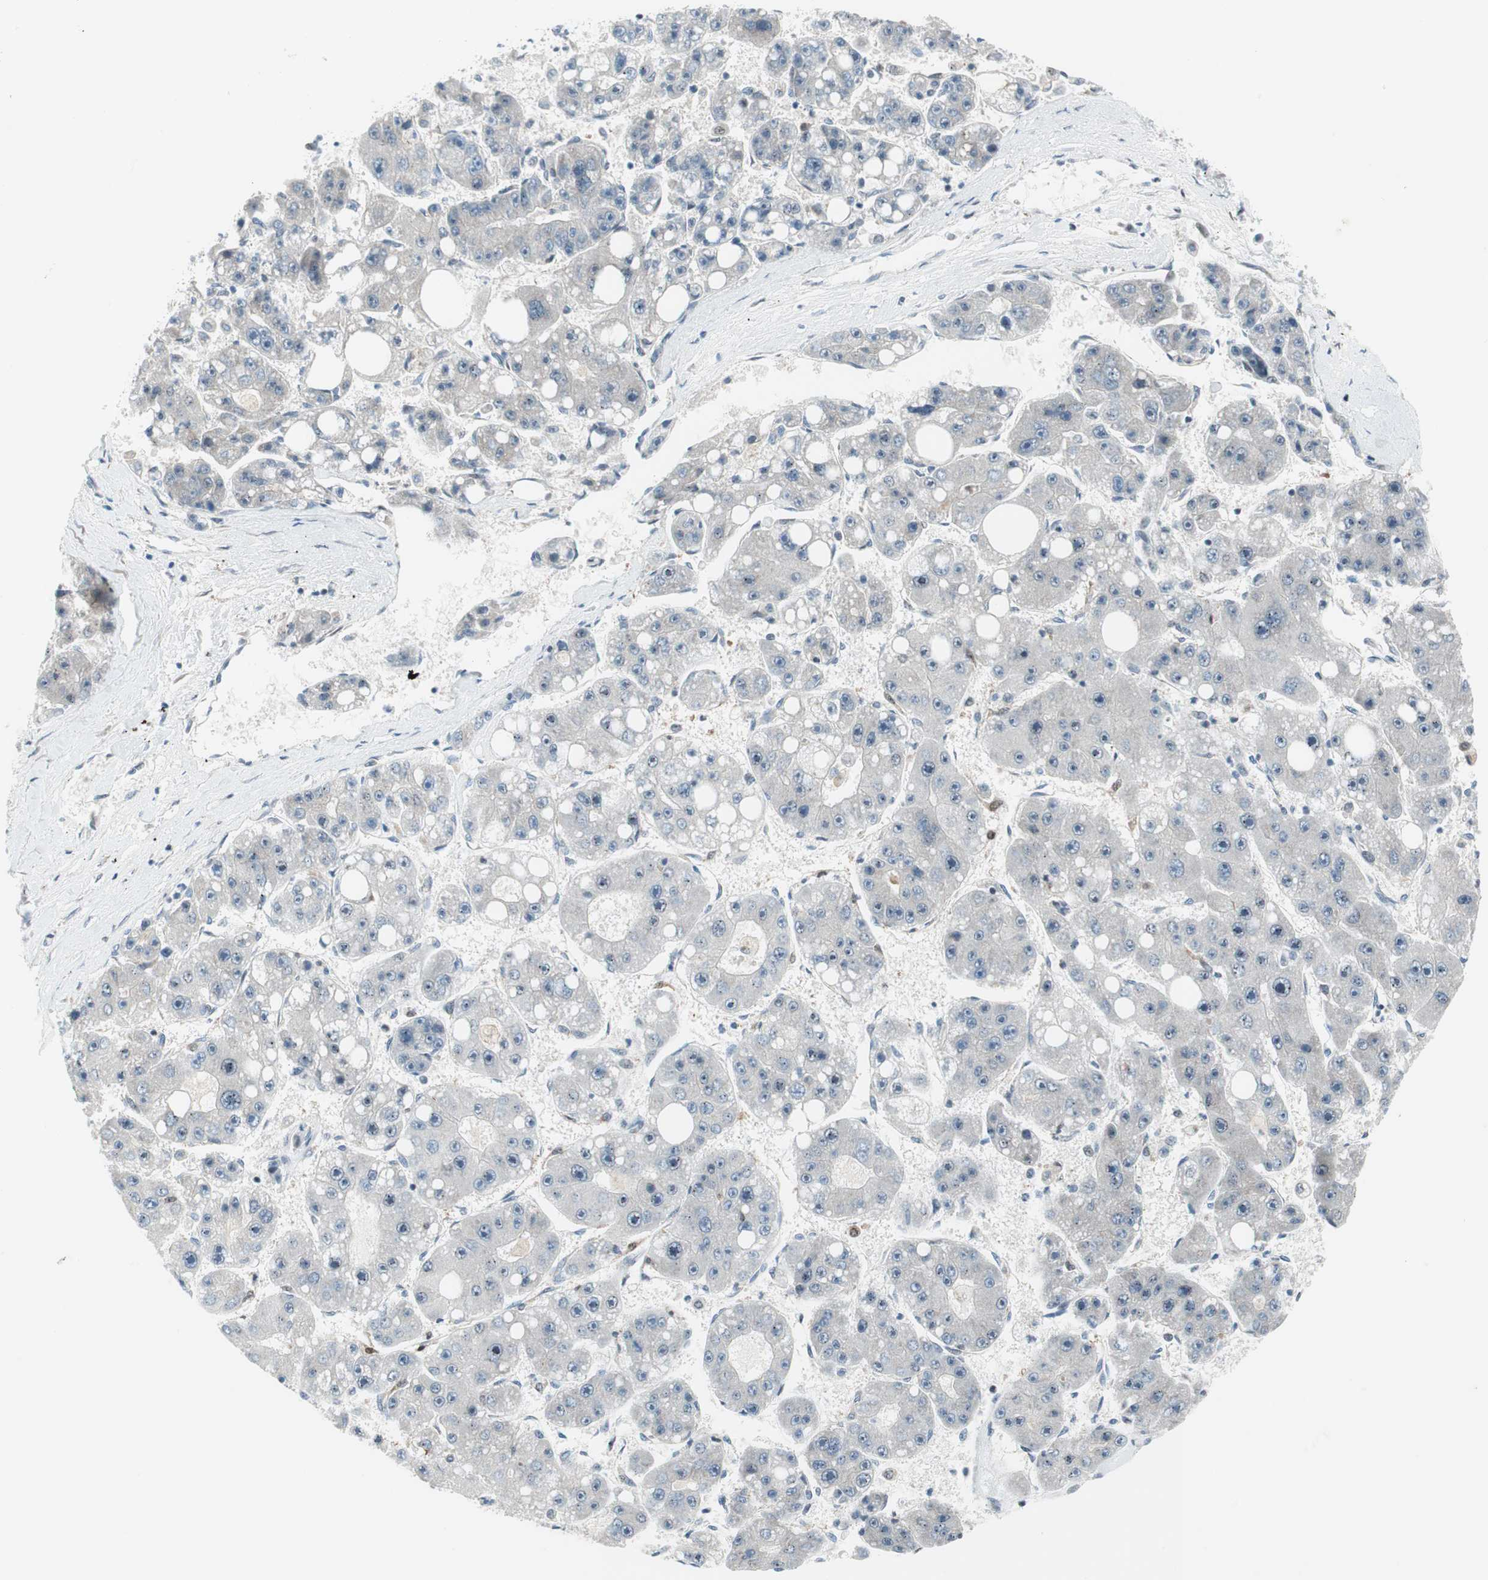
{"staining": {"intensity": "negative", "quantity": "none", "location": "none"}, "tissue": "liver cancer", "cell_type": "Tumor cells", "image_type": "cancer", "snomed": [{"axis": "morphology", "description": "Carcinoma, Hepatocellular, NOS"}, {"axis": "topography", "description": "Liver"}], "caption": "This is a micrograph of IHC staining of liver cancer (hepatocellular carcinoma), which shows no expression in tumor cells.", "gene": "RGS10", "patient": {"sex": "female", "age": 61}}